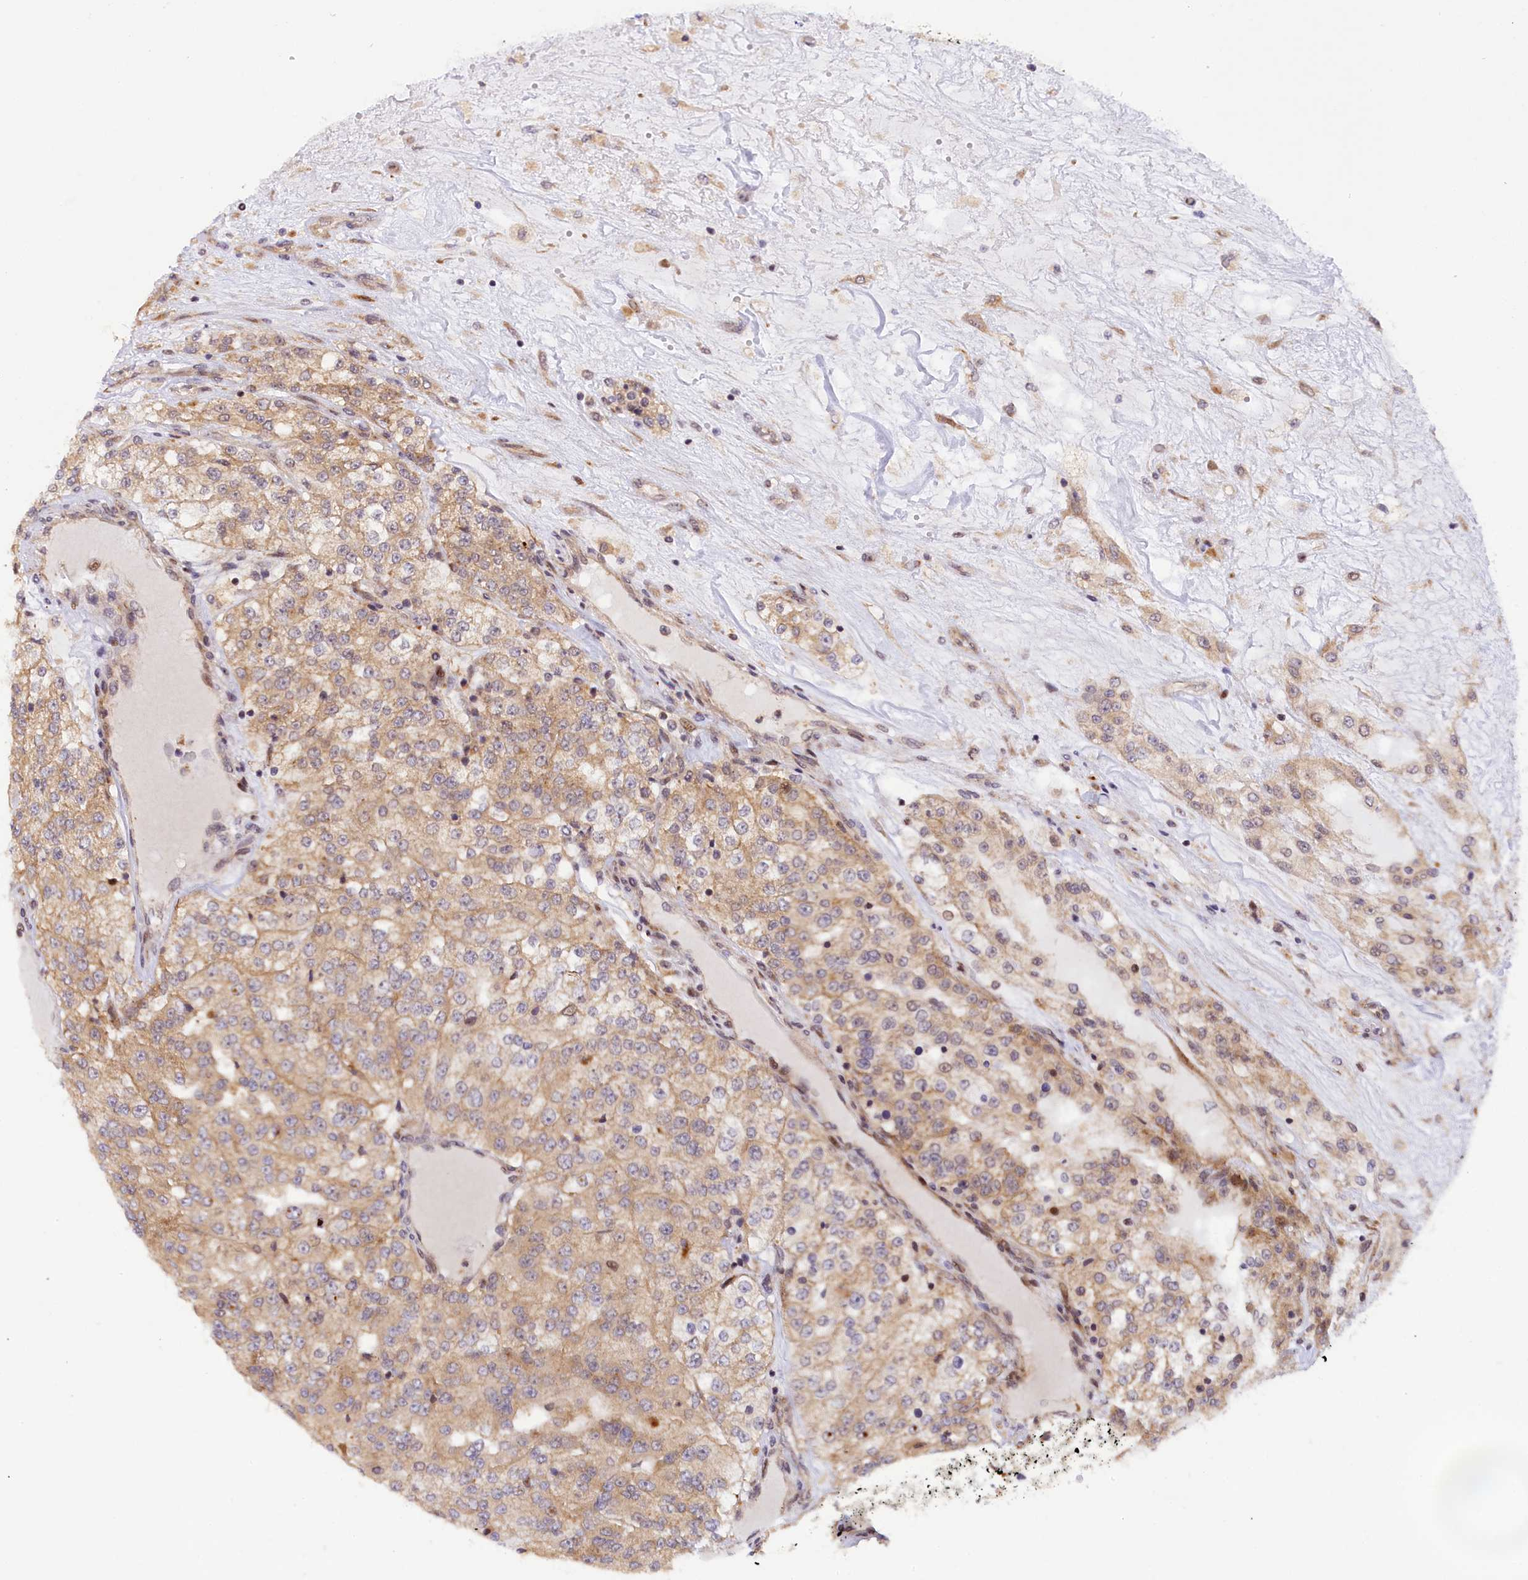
{"staining": {"intensity": "weak", "quantity": ">75%", "location": "cytoplasmic/membranous"}, "tissue": "renal cancer", "cell_type": "Tumor cells", "image_type": "cancer", "snomed": [{"axis": "morphology", "description": "Adenocarcinoma, NOS"}, {"axis": "topography", "description": "Kidney"}], "caption": "Immunohistochemical staining of renal cancer (adenocarcinoma) demonstrates low levels of weak cytoplasmic/membranous expression in approximately >75% of tumor cells.", "gene": "SAMD4A", "patient": {"sex": "female", "age": 63}}